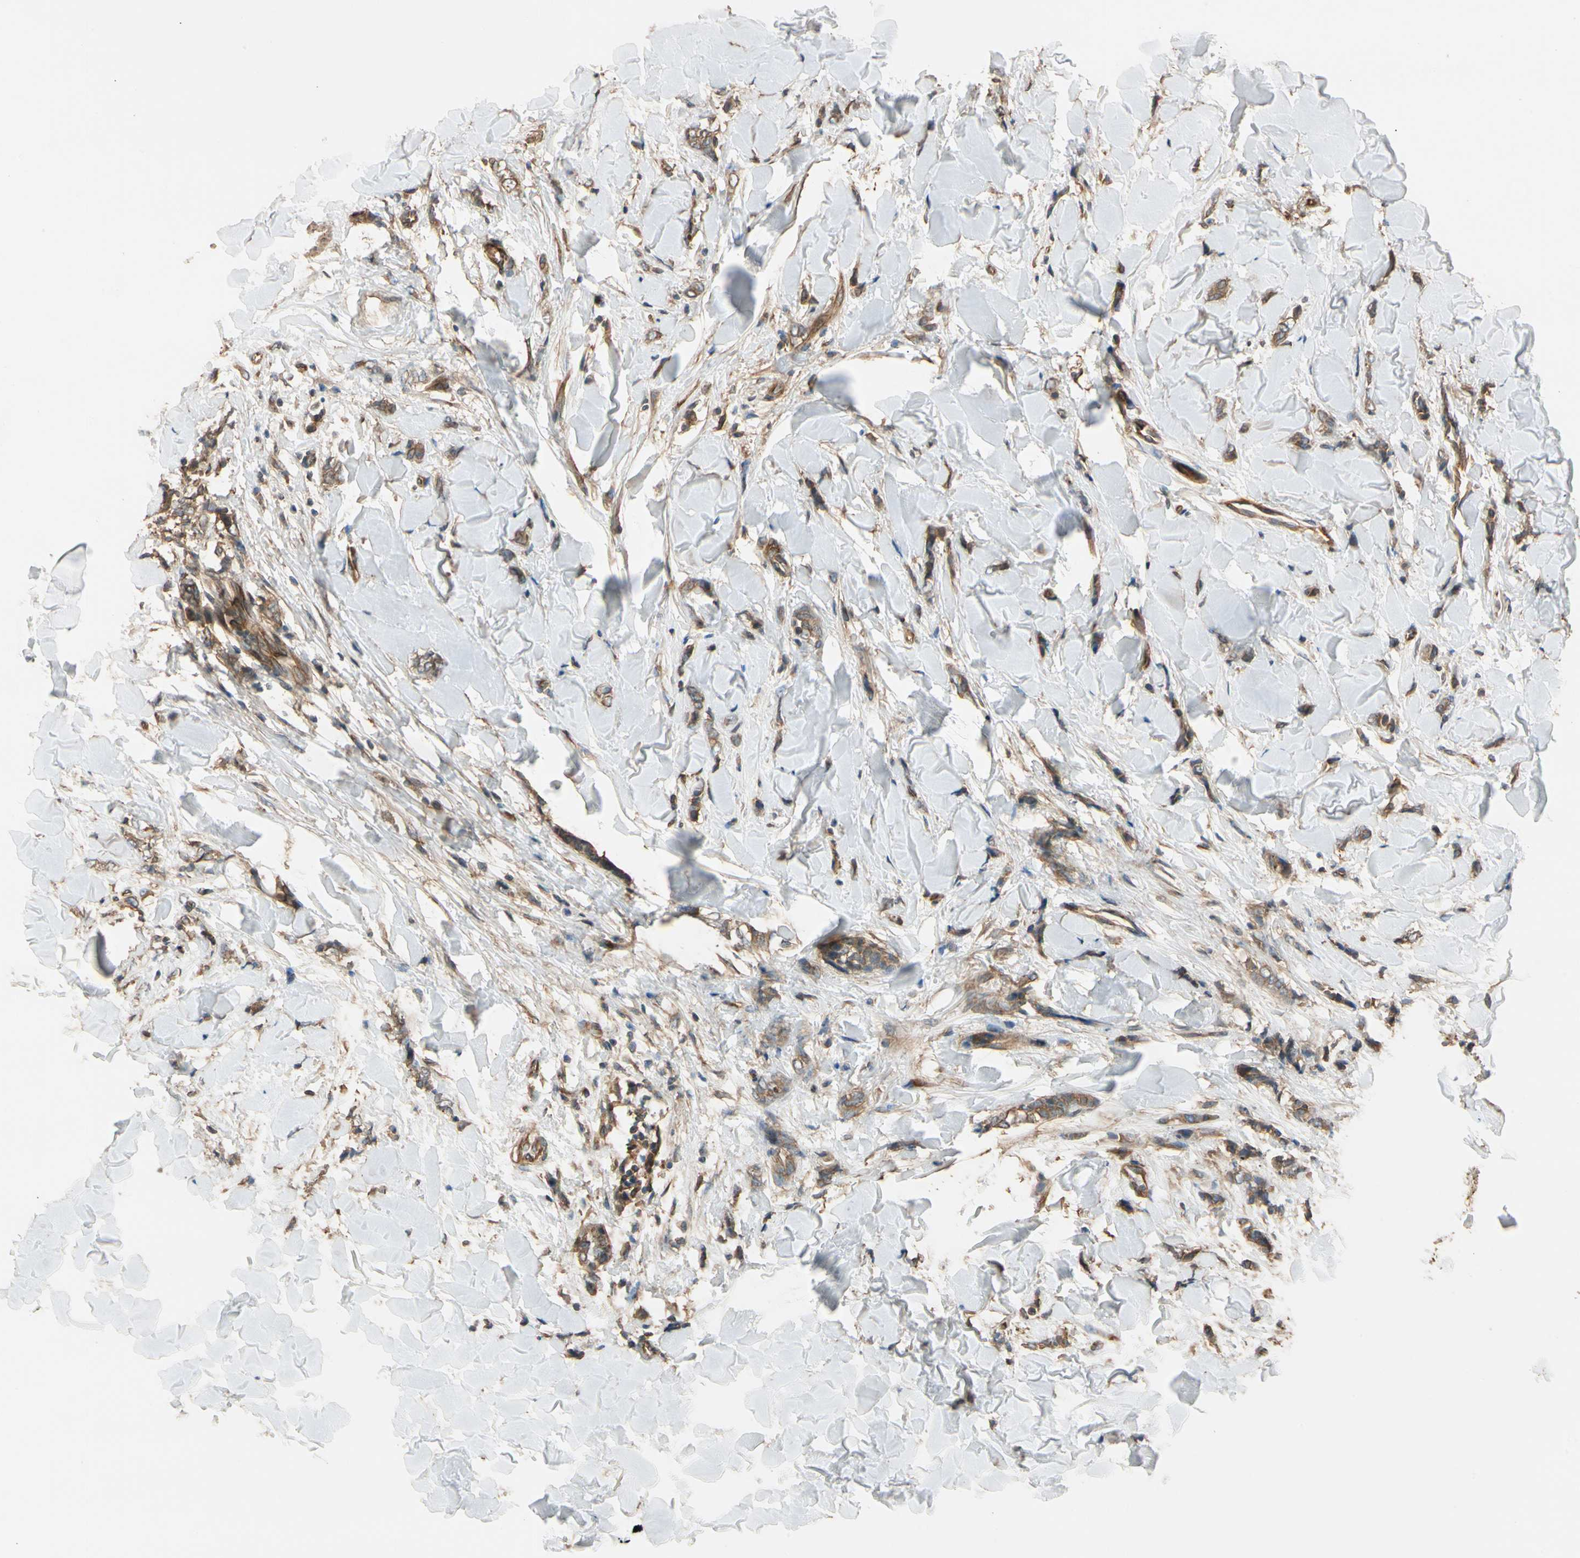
{"staining": {"intensity": "moderate", "quantity": ">75%", "location": "cytoplasmic/membranous"}, "tissue": "breast cancer", "cell_type": "Tumor cells", "image_type": "cancer", "snomed": [{"axis": "morphology", "description": "Lobular carcinoma"}, {"axis": "topography", "description": "Skin"}, {"axis": "topography", "description": "Breast"}], "caption": "Brown immunohistochemical staining in human breast cancer displays moderate cytoplasmic/membranous positivity in about >75% of tumor cells.", "gene": "MGRN1", "patient": {"sex": "female", "age": 46}}